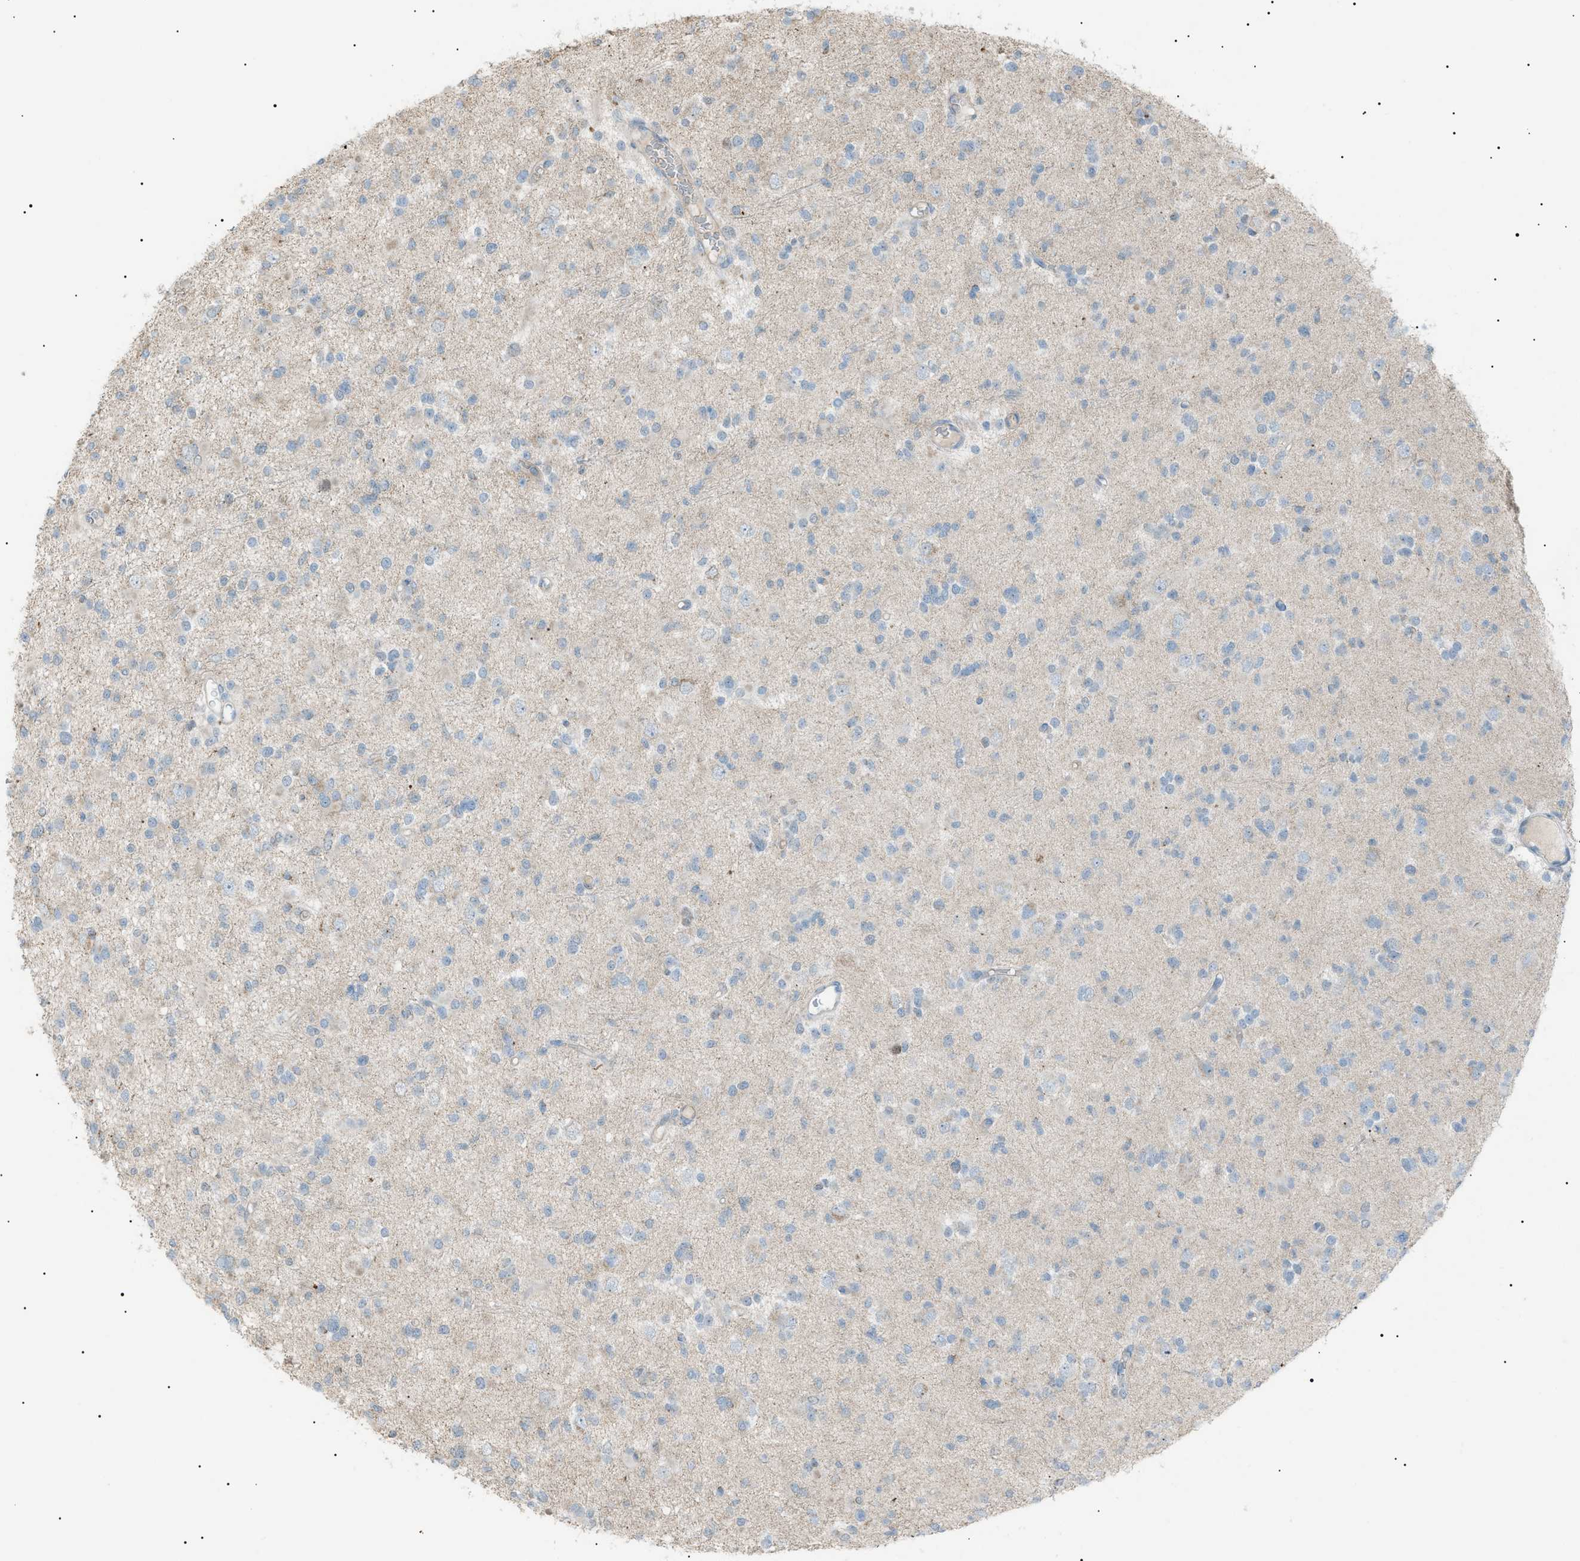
{"staining": {"intensity": "negative", "quantity": "none", "location": "none"}, "tissue": "glioma", "cell_type": "Tumor cells", "image_type": "cancer", "snomed": [{"axis": "morphology", "description": "Glioma, malignant, Low grade"}, {"axis": "topography", "description": "Brain"}], "caption": "This is an immunohistochemistry (IHC) photomicrograph of human low-grade glioma (malignant). There is no expression in tumor cells.", "gene": "ZNF516", "patient": {"sex": "female", "age": 22}}